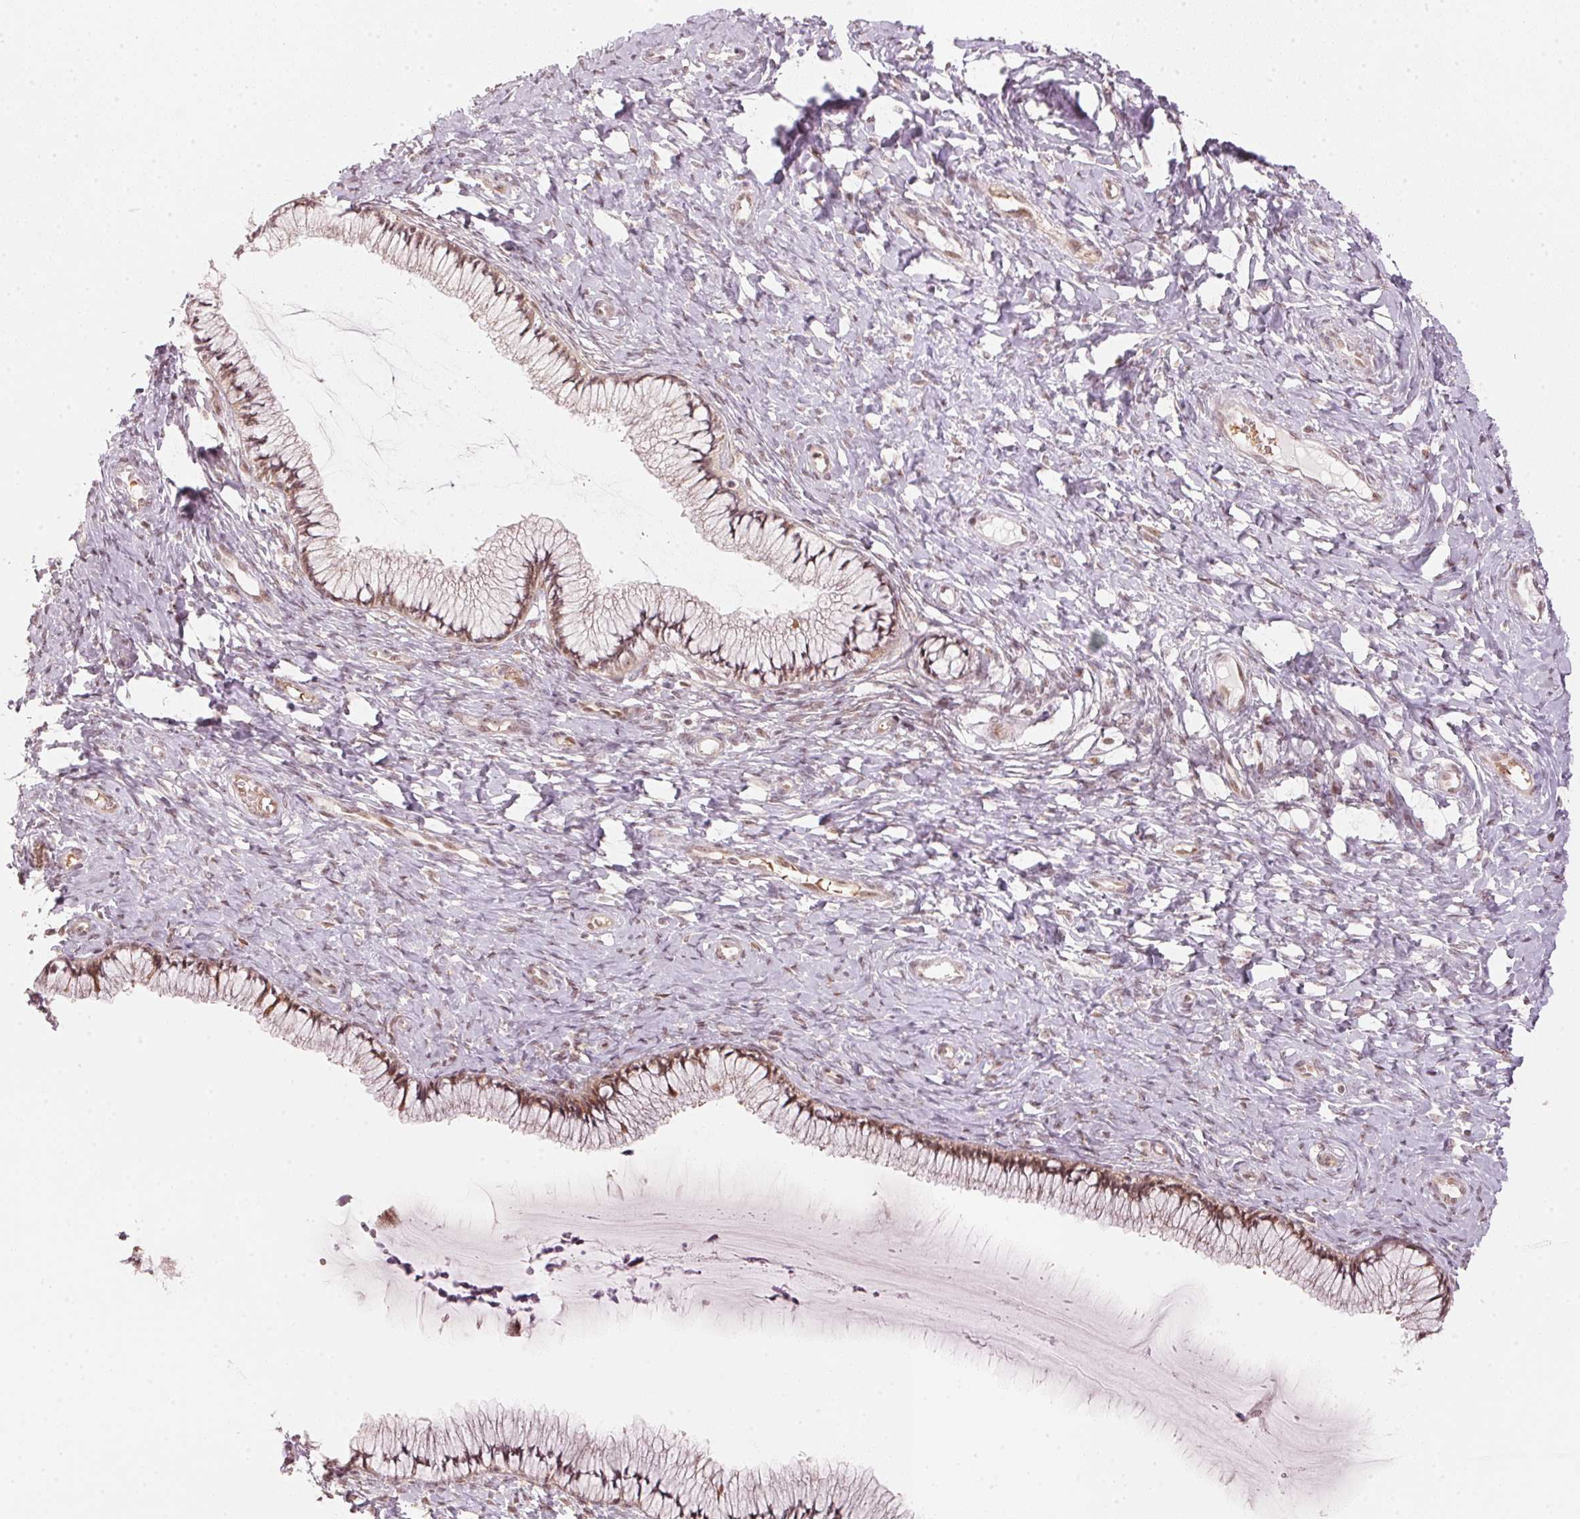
{"staining": {"intensity": "moderate", "quantity": ">75%", "location": "nuclear"}, "tissue": "cervix", "cell_type": "Glandular cells", "image_type": "normal", "snomed": [{"axis": "morphology", "description": "Normal tissue, NOS"}, {"axis": "topography", "description": "Cervix"}], "caption": "The histopathology image displays staining of benign cervix, revealing moderate nuclear protein expression (brown color) within glandular cells.", "gene": "KAT6A", "patient": {"sex": "female", "age": 37}}